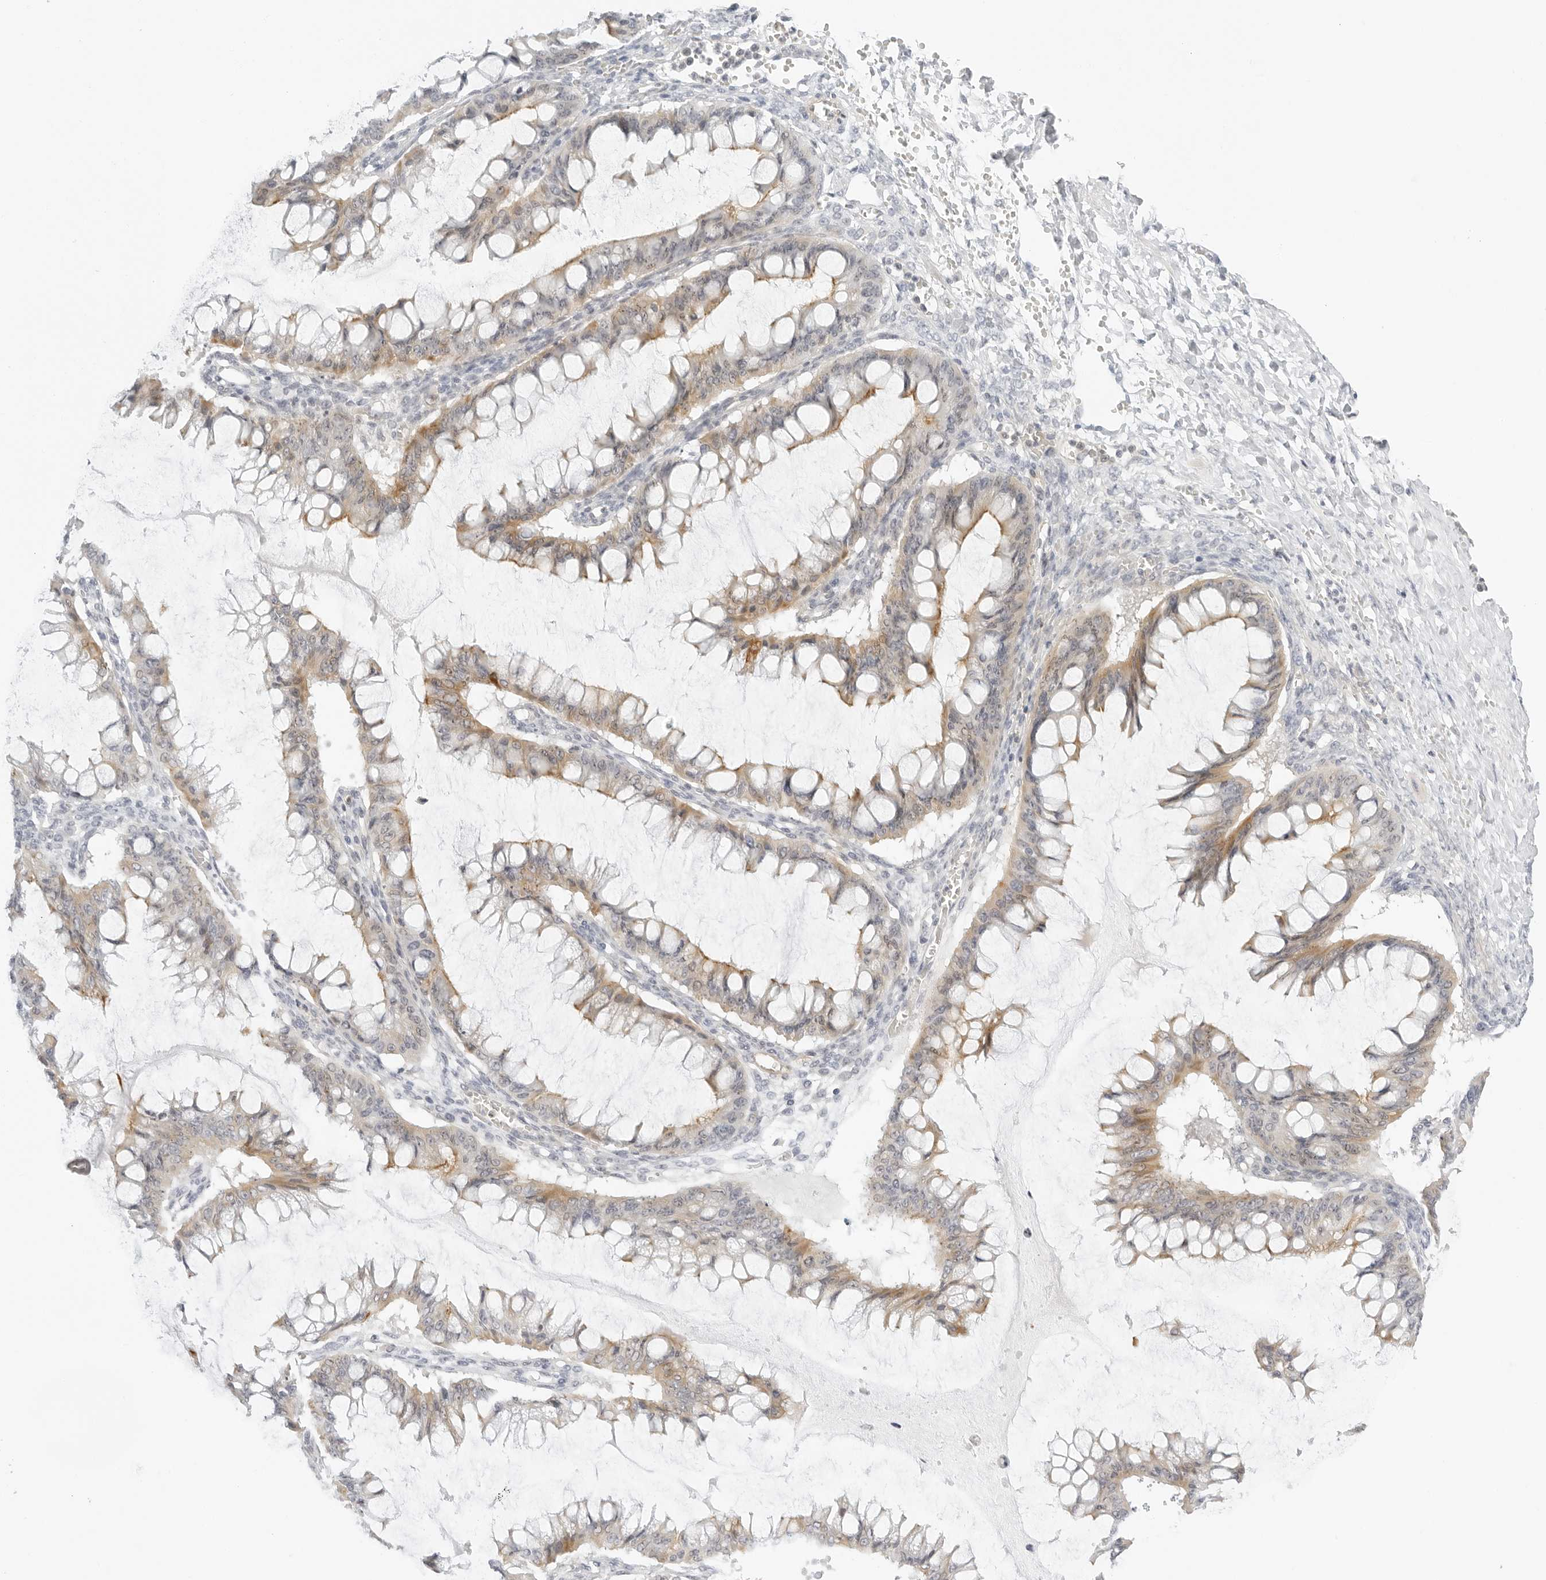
{"staining": {"intensity": "moderate", "quantity": "<25%", "location": "cytoplasmic/membranous"}, "tissue": "ovarian cancer", "cell_type": "Tumor cells", "image_type": "cancer", "snomed": [{"axis": "morphology", "description": "Cystadenocarcinoma, mucinous, NOS"}, {"axis": "topography", "description": "Ovary"}], "caption": "An IHC histopathology image of neoplastic tissue is shown. Protein staining in brown highlights moderate cytoplasmic/membranous positivity in ovarian cancer (mucinous cystadenocarcinoma) within tumor cells. Immunohistochemistry stains the protein of interest in brown and the nuclei are stained blue.", "gene": "OSCP1", "patient": {"sex": "female", "age": 73}}